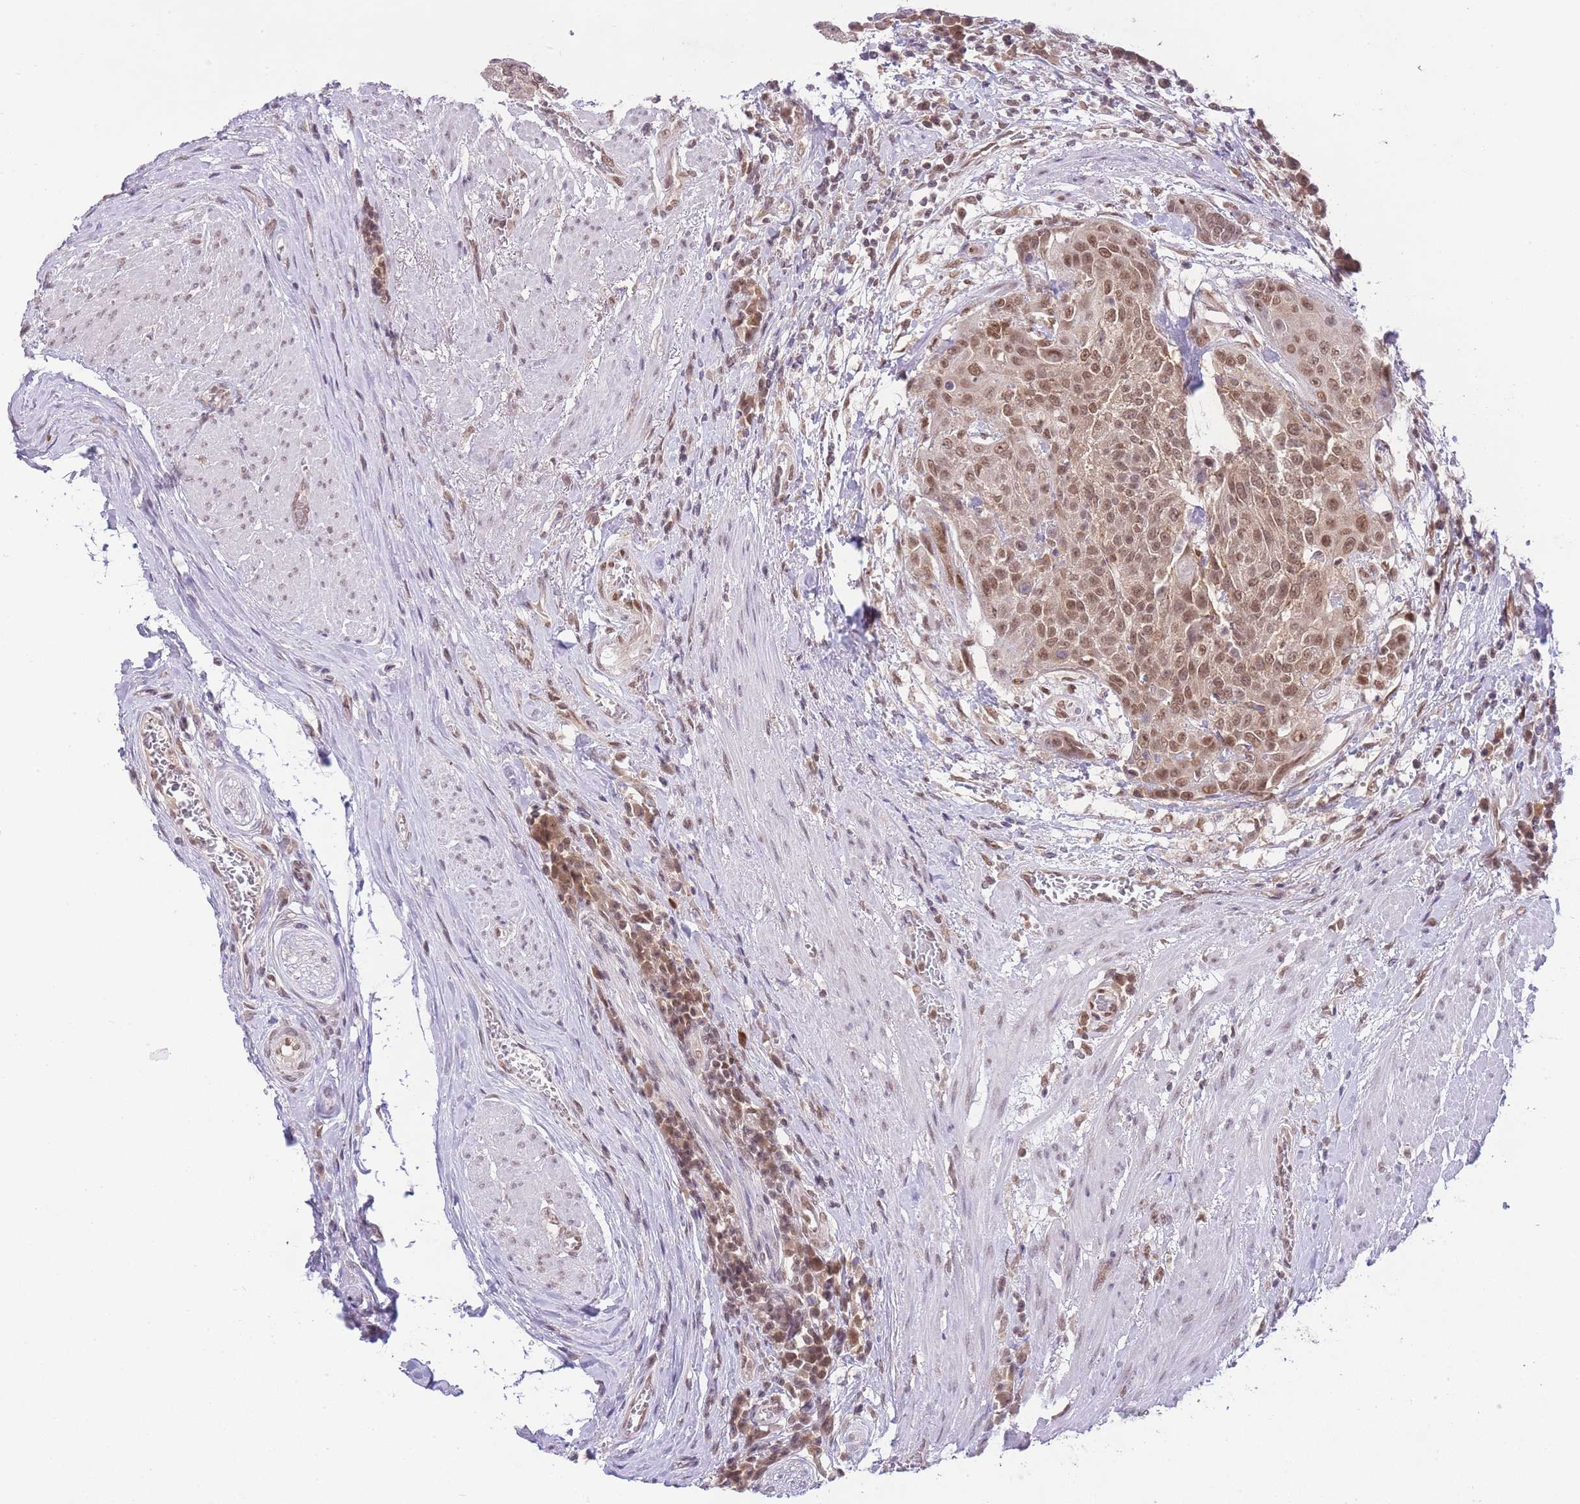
{"staining": {"intensity": "moderate", "quantity": ">75%", "location": "nuclear"}, "tissue": "urothelial cancer", "cell_type": "Tumor cells", "image_type": "cancer", "snomed": [{"axis": "morphology", "description": "Urothelial carcinoma, High grade"}, {"axis": "topography", "description": "Urinary bladder"}], "caption": "Urothelial cancer tissue shows moderate nuclear expression in about >75% of tumor cells", "gene": "TMED3", "patient": {"sex": "female", "age": 63}}